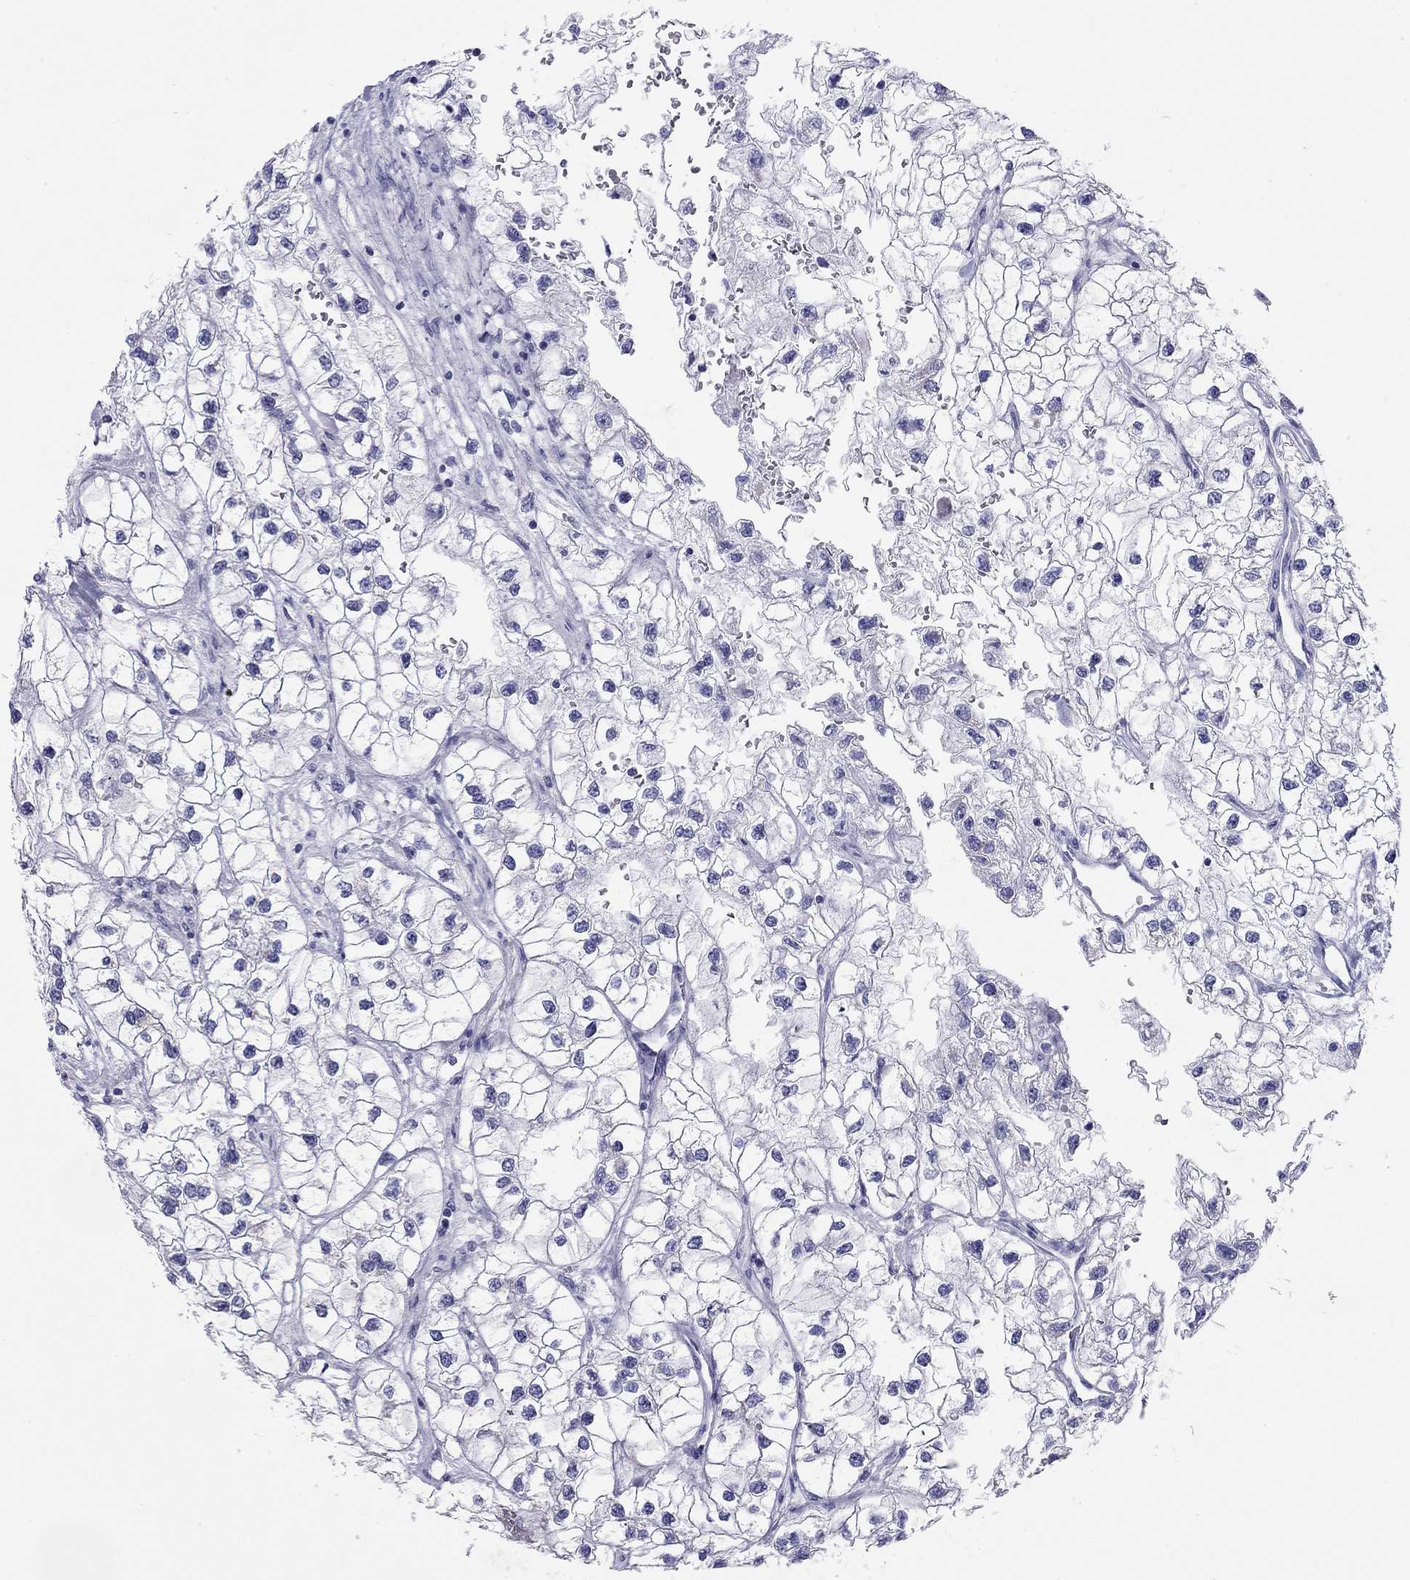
{"staining": {"intensity": "negative", "quantity": "none", "location": "none"}, "tissue": "renal cancer", "cell_type": "Tumor cells", "image_type": "cancer", "snomed": [{"axis": "morphology", "description": "Adenocarcinoma, NOS"}, {"axis": "topography", "description": "Kidney"}], "caption": "The image exhibits no staining of tumor cells in adenocarcinoma (renal).", "gene": "DPY19L2", "patient": {"sex": "male", "age": 59}}